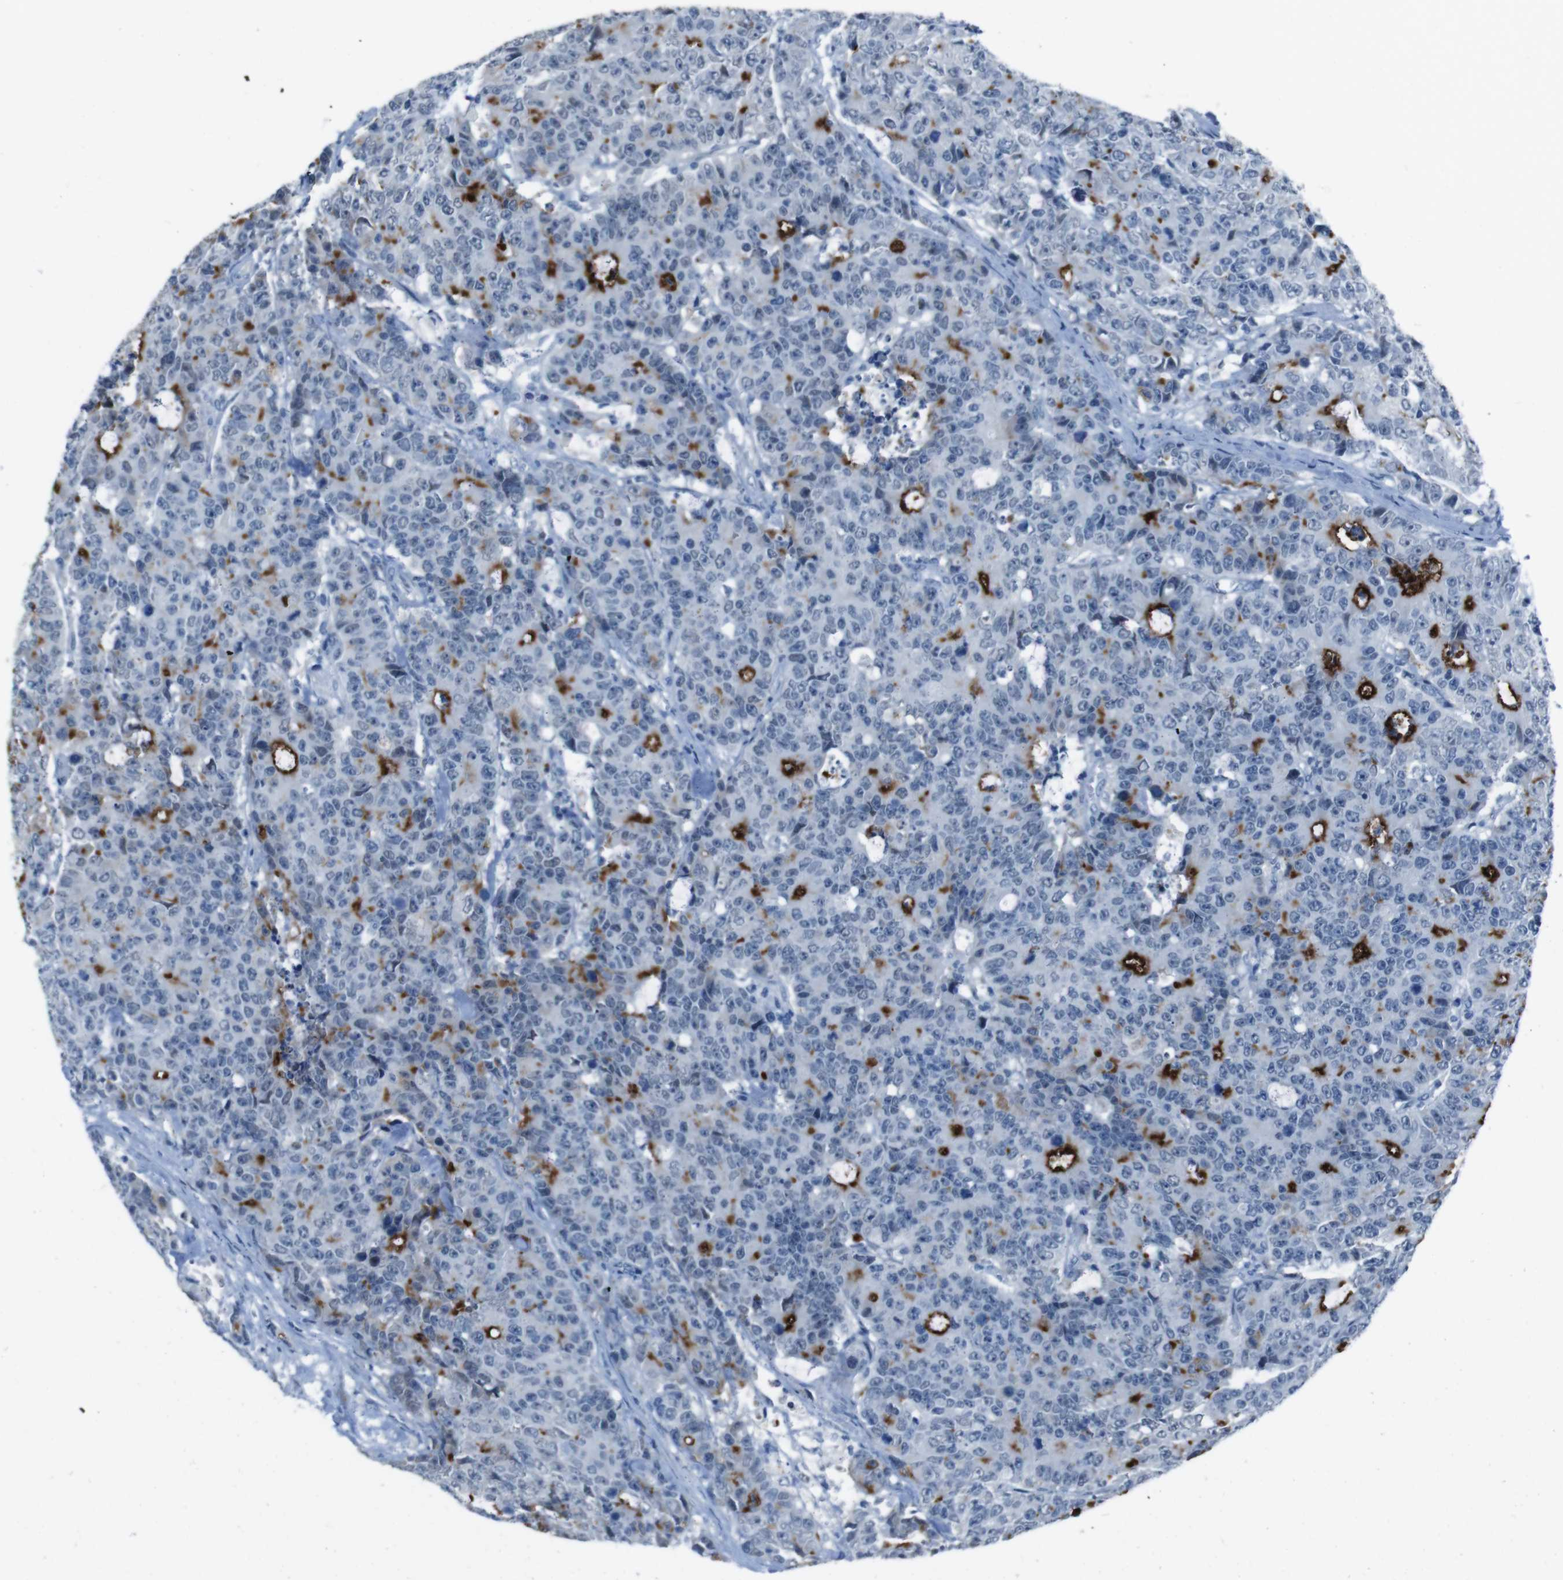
{"staining": {"intensity": "strong", "quantity": "<25%", "location": "cytoplasmic/membranous"}, "tissue": "colorectal cancer", "cell_type": "Tumor cells", "image_type": "cancer", "snomed": [{"axis": "morphology", "description": "Adenocarcinoma, NOS"}, {"axis": "topography", "description": "Colon"}], "caption": "This histopathology image displays immunohistochemistry (IHC) staining of human colorectal cancer, with medium strong cytoplasmic/membranous staining in approximately <25% of tumor cells.", "gene": "CDHR2", "patient": {"sex": "female", "age": 86}}